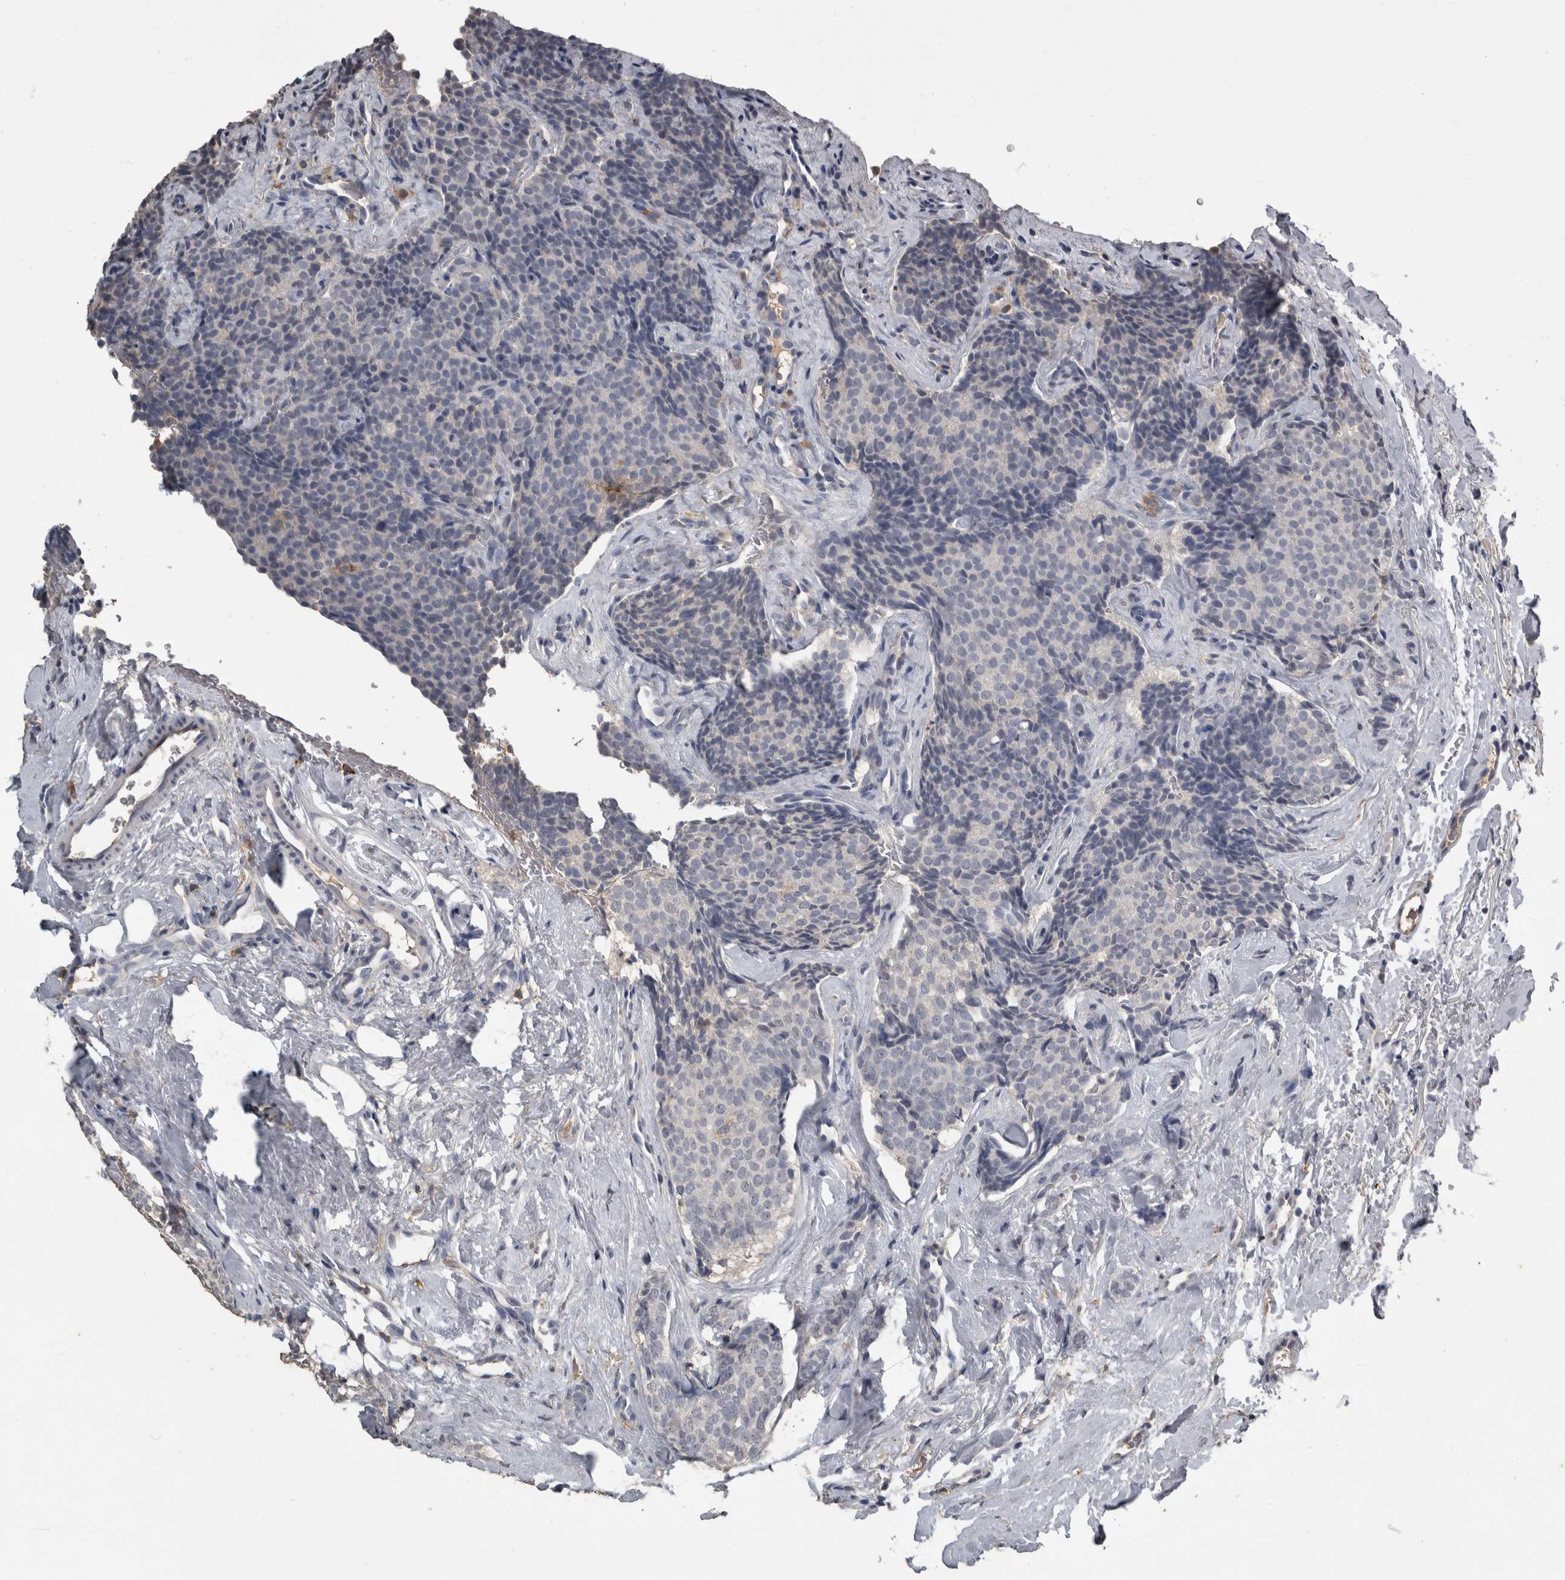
{"staining": {"intensity": "negative", "quantity": "none", "location": "none"}, "tissue": "breast cancer", "cell_type": "Tumor cells", "image_type": "cancer", "snomed": [{"axis": "morphology", "description": "Lobular carcinoma"}, {"axis": "topography", "description": "Skin"}, {"axis": "topography", "description": "Breast"}], "caption": "A high-resolution histopathology image shows immunohistochemistry (IHC) staining of breast cancer, which reveals no significant staining in tumor cells.", "gene": "PIK3AP1", "patient": {"sex": "female", "age": 46}}